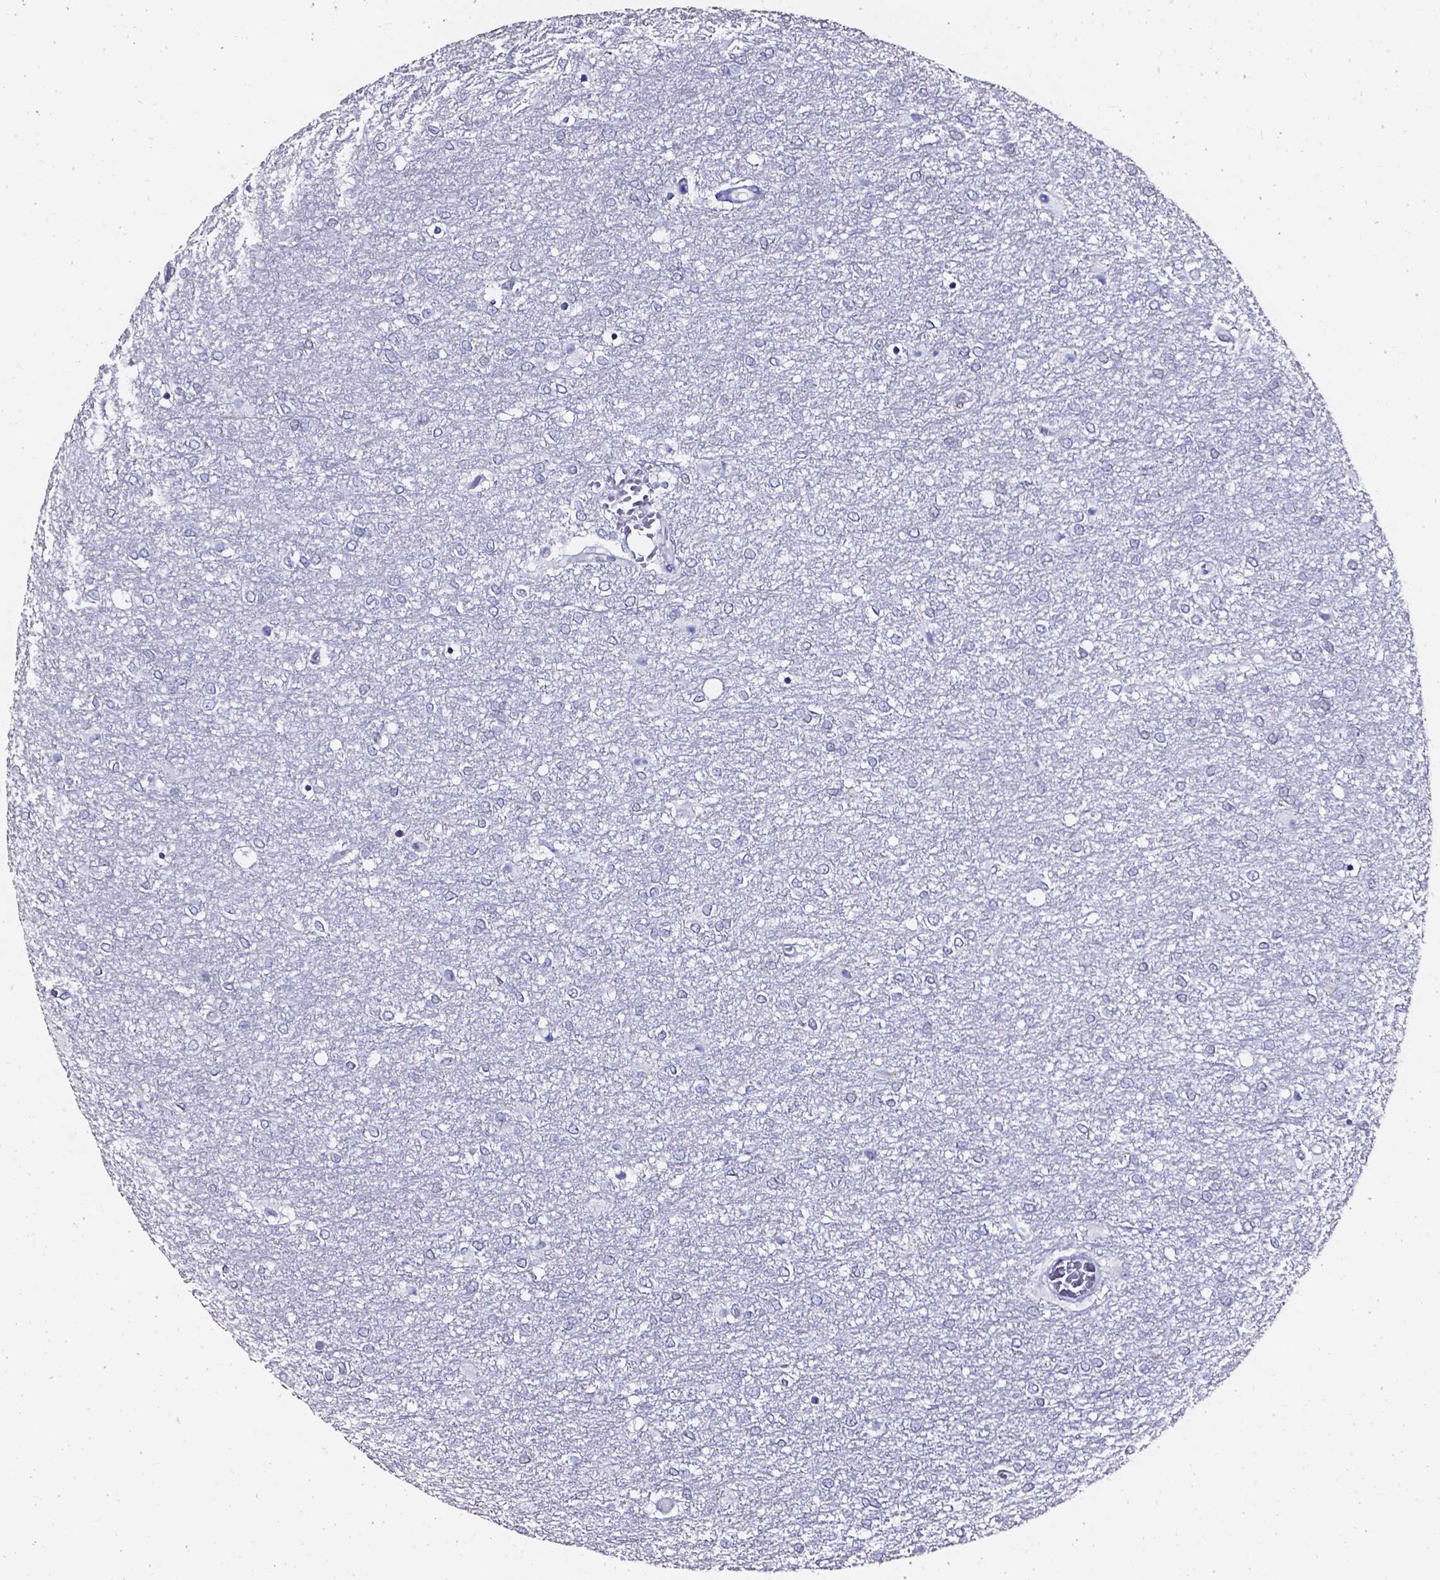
{"staining": {"intensity": "negative", "quantity": "none", "location": "none"}, "tissue": "glioma", "cell_type": "Tumor cells", "image_type": "cancer", "snomed": [{"axis": "morphology", "description": "Glioma, malignant, High grade"}, {"axis": "topography", "description": "Brain"}], "caption": "This is a micrograph of immunohistochemistry staining of glioma, which shows no staining in tumor cells.", "gene": "AKR1B10", "patient": {"sex": "female", "age": 61}}